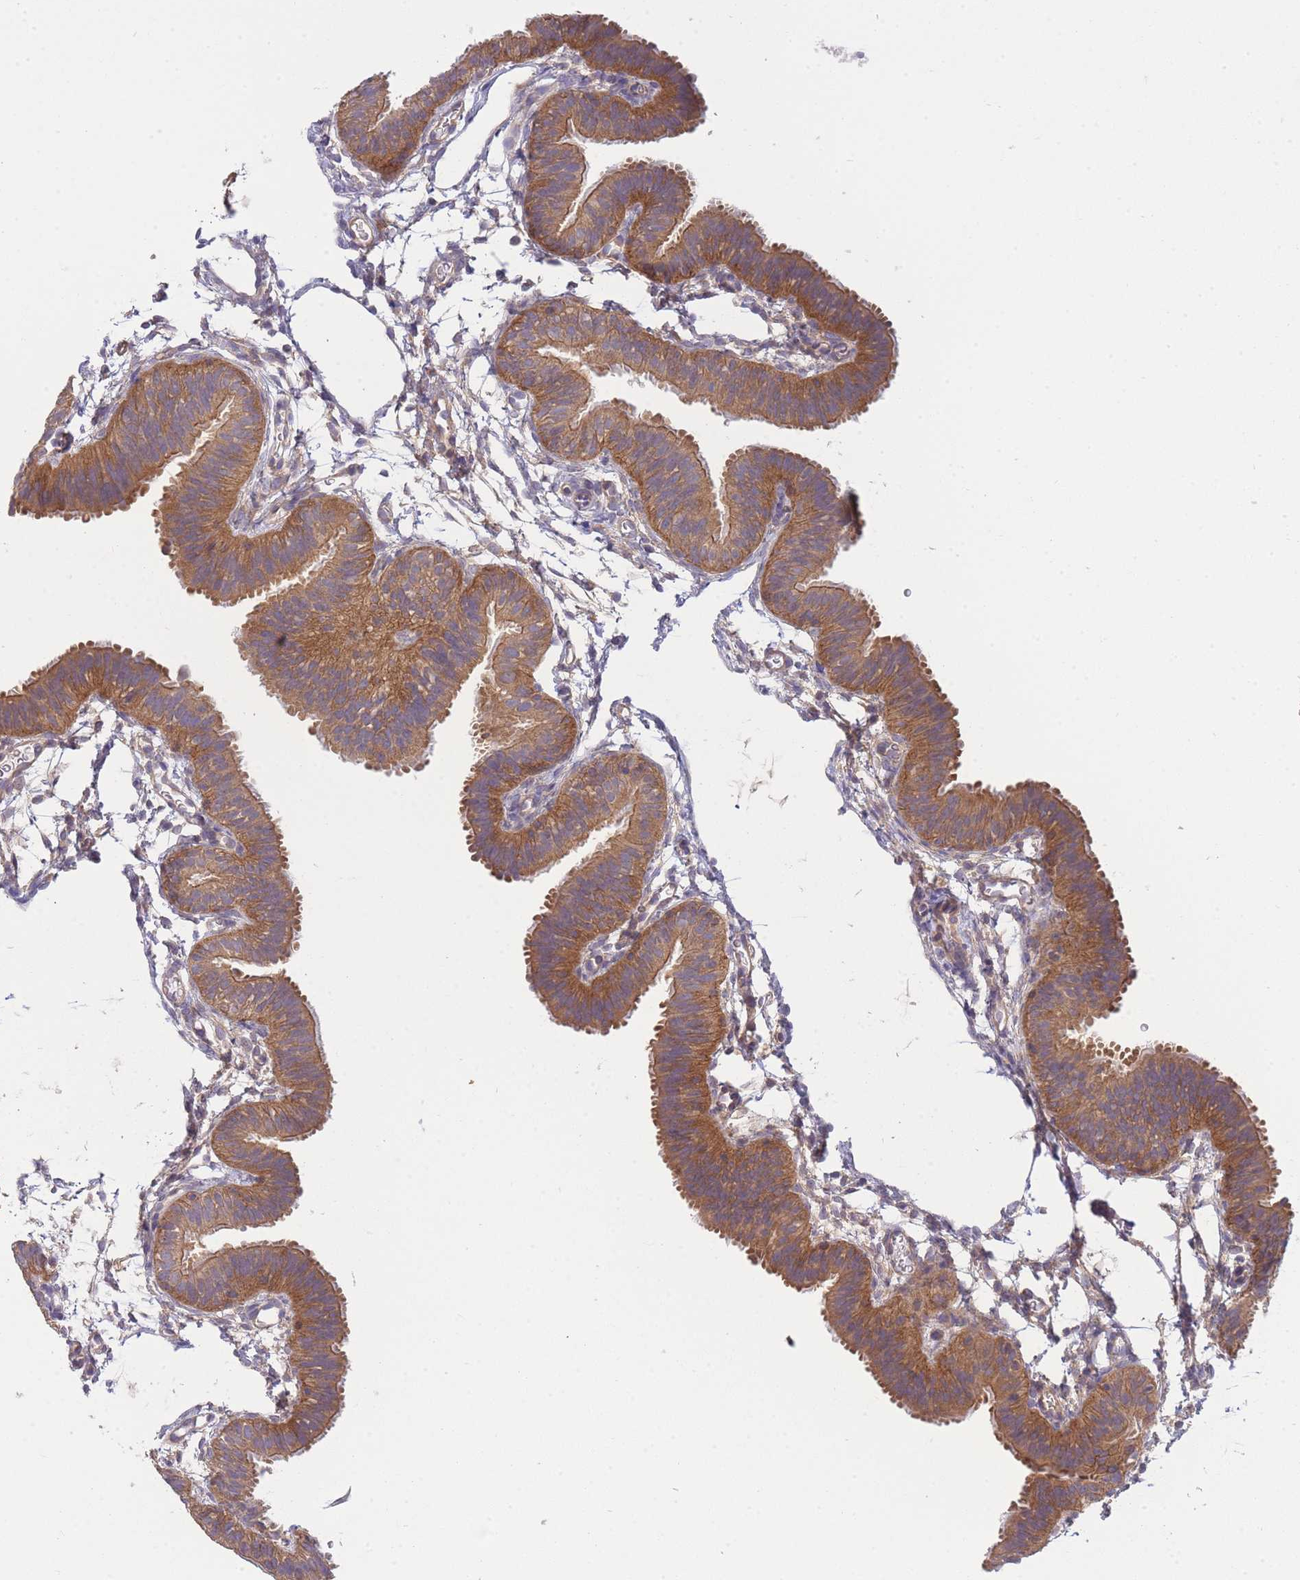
{"staining": {"intensity": "moderate", "quantity": ">75%", "location": "cytoplasmic/membranous"}, "tissue": "fallopian tube", "cell_type": "Glandular cells", "image_type": "normal", "snomed": [{"axis": "morphology", "description": "Normal tissue, NOS"}, {"axis": "topography", "description": "Fallopian tube"}], "caption": "Glandular cells show medium levels of moderate cytoplasmic/membranous staining in approximately >75% of cells in benign human fallopian tube. Nuclei are stained in blue.", "gene": "PFDN6", "patient": {"sex": "female", "age": 35}}